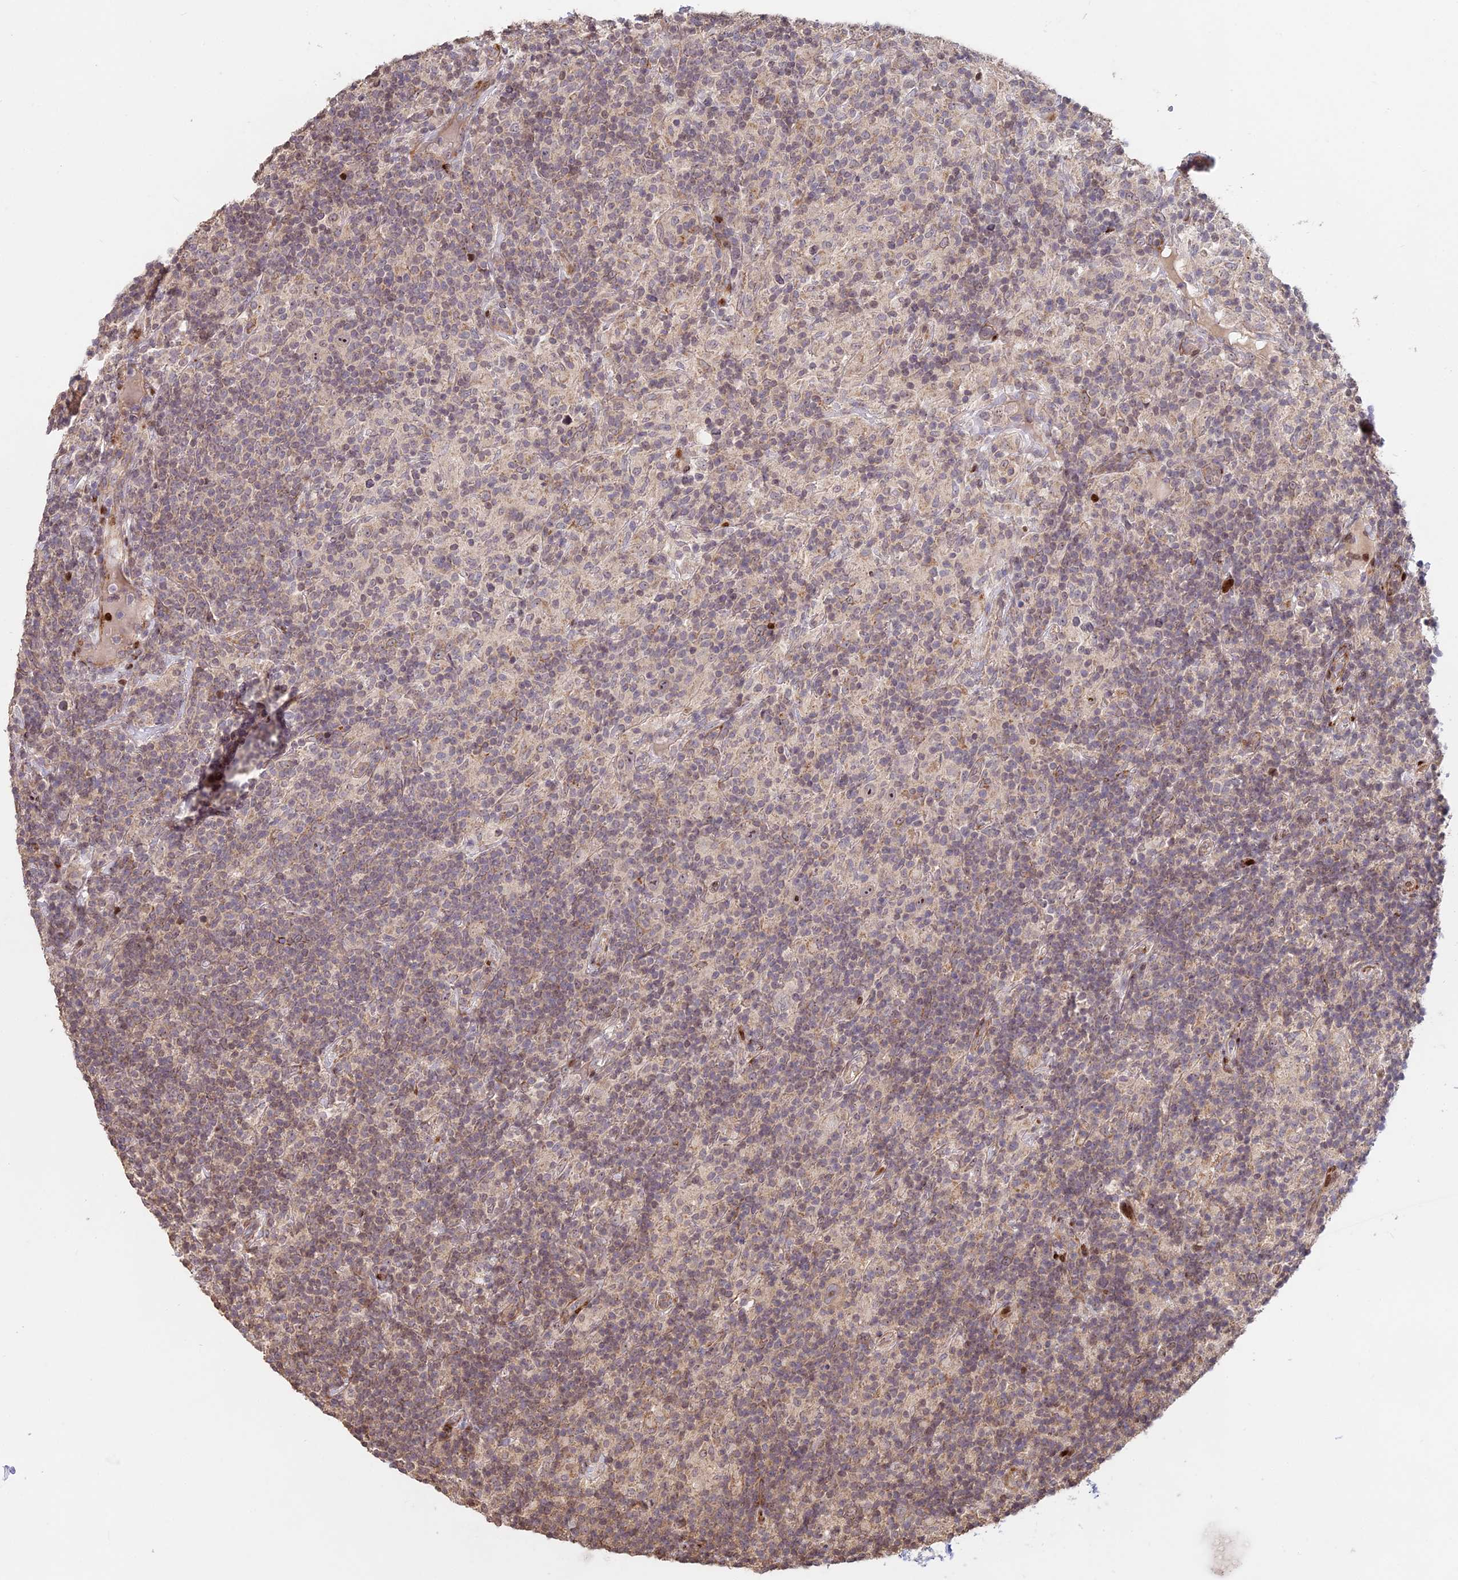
{"staining": {"intensity": "moderate", "quantity": "<25%", "location": "nuclear"}, "tissue": "lymphoma", "cell_type": "Tumor cells", "image_type": "cancer", "snomed": [{"axis": "morphology", "description": "Hodgkin's disease, NOS"}, {"axis": "topography", "description": "Lymph node"}], "caption": "Protein expression by immunohistochemistry (IHC) shows moderate nuclear positivity in about <25% of tumor cells in Hodgkin's disease.", "gene": "RBMS2", "patient": {"sex": "male", "age": 70}}